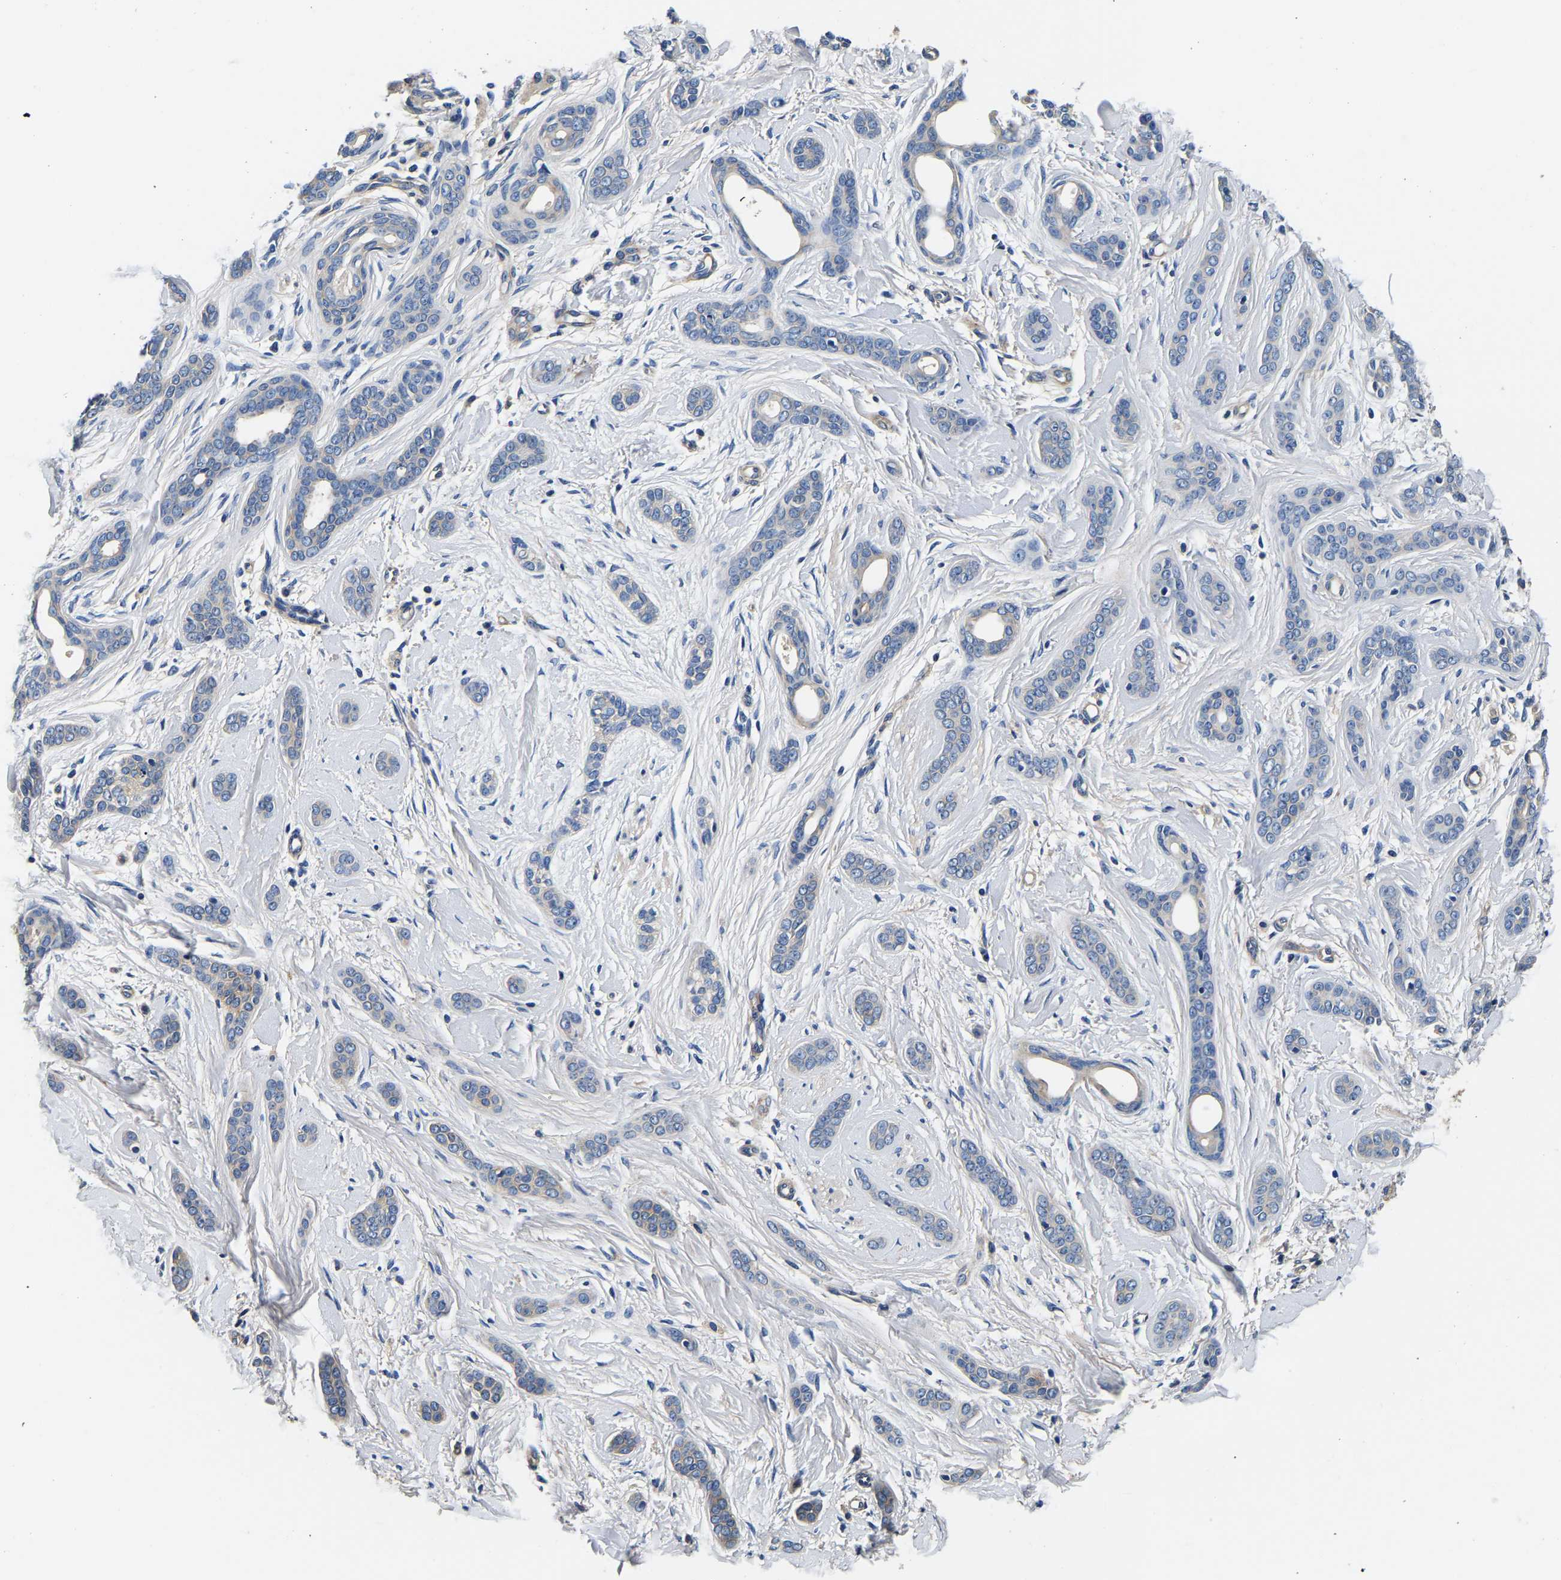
{"staining": {"intensity": "negative", "quantity": "none", "location": "none"}, "tissue": "skin cancer", "cell_type": "Tumor cells", "image_type": "cancer", "snomed": [{"axis": "morphology", "description": "Basal cell carcinoma"}, {"axis": "morphology", "description": "Adnexal tumor, benign"}, {"axis": "topography", "description": "Skin"}], "caption": "This micrograph is of skin basal cell carcinoma stained with immunohistochemistry to label a protein in brown with the nuclei are counter-stained blue. There is no staining in tumor cells.", "gene": "SH3GLB1", "patient": {"sex": "female", "age": 42}}